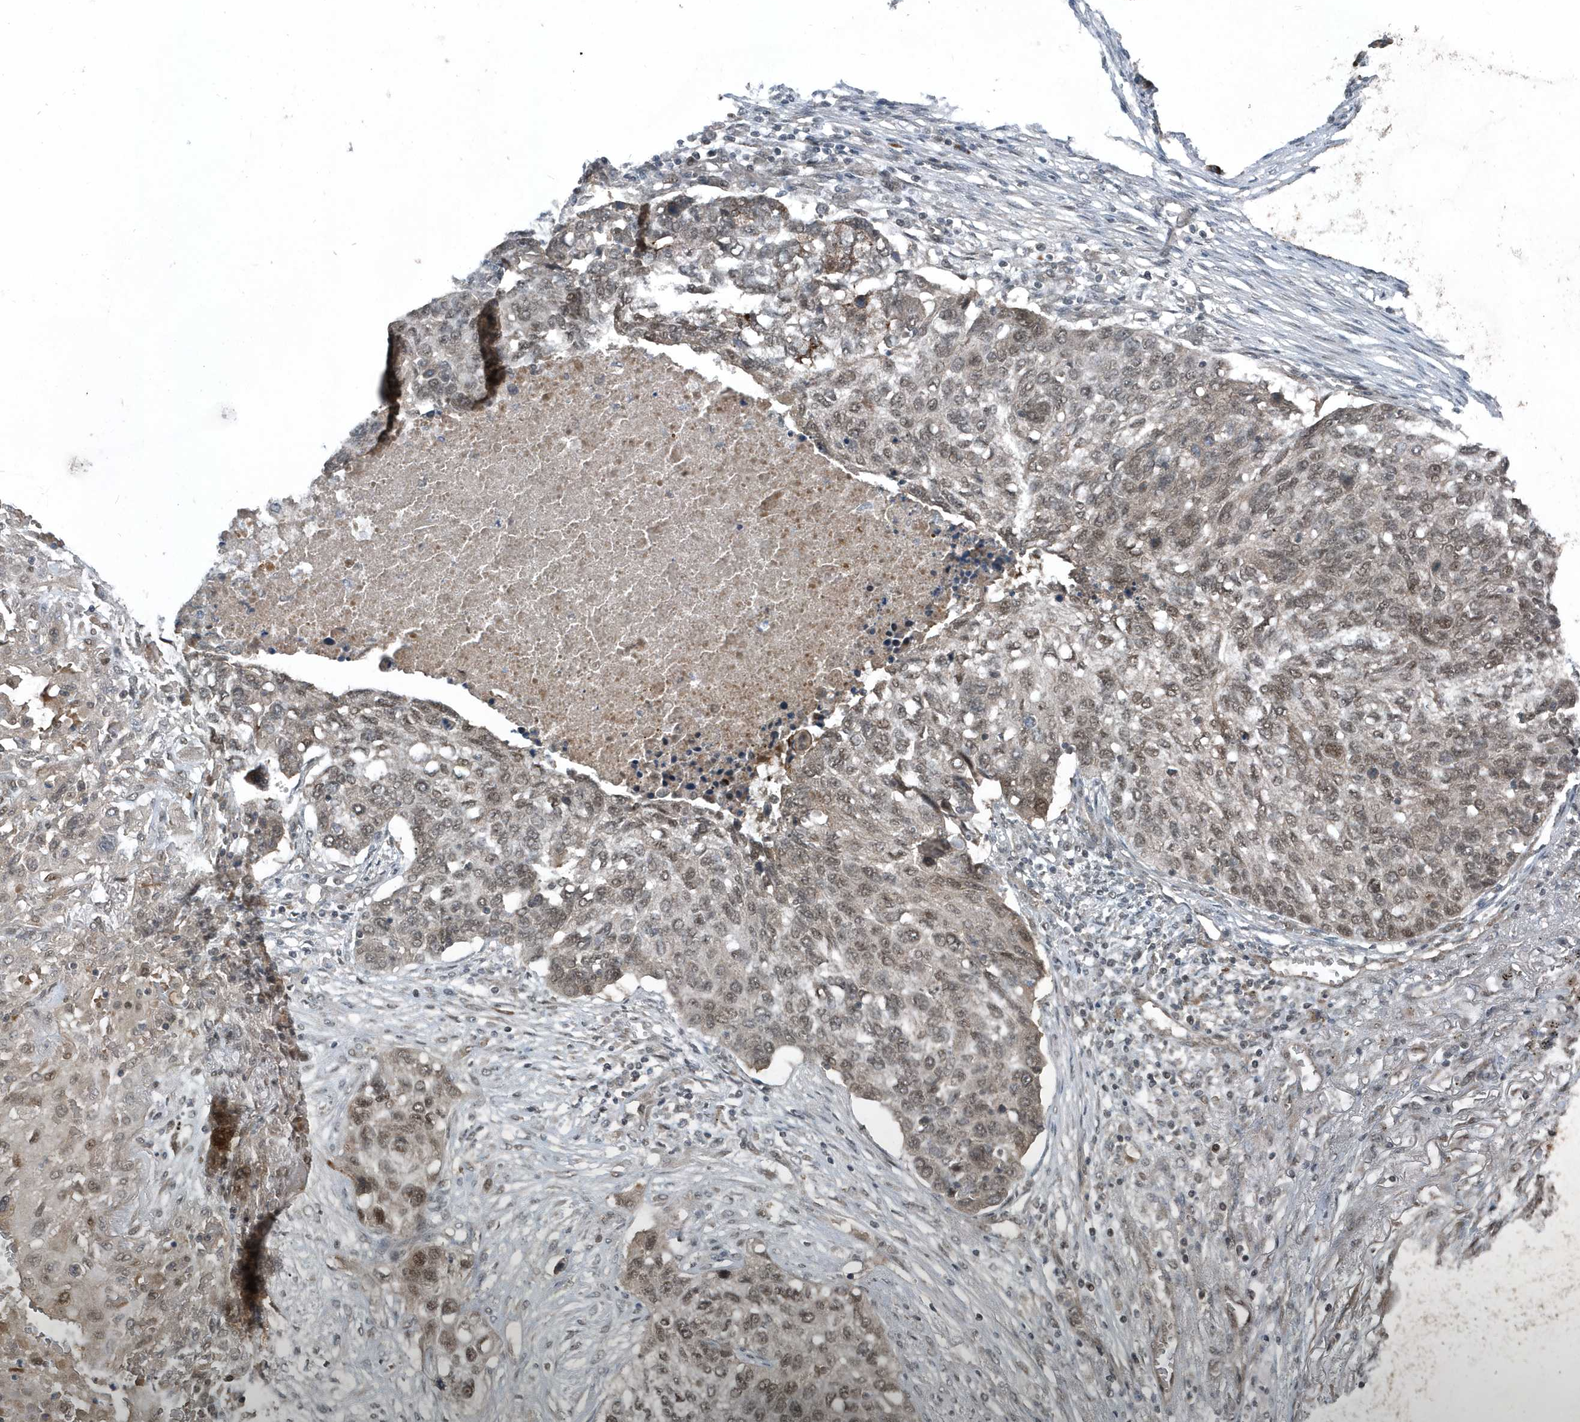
{"staining": {"intensity": "moderate", "quantity": ">75%", "location": "nuclear"}, "tissue": "lung cancer", "cell_type": "Tumor cells", "image_type": "cancer", "snomed": [{"axis": "morphology", "description": "Squamous cell carcinoma, NOS"}, {"axis": "topography", "description": "Lung"}], "caption": "Immunohistochemistry image of neoplastic tissue: human lung cancer (squamous cell carcinoma) stained using immunohistochemistry exhibits medium levels of moderate protein expression localized specifically in the nuclear of tumor cells, appearing as a nuclear brown color.", "gene": "QTRT2", "patient": {"sex": "female", "age": 63}}